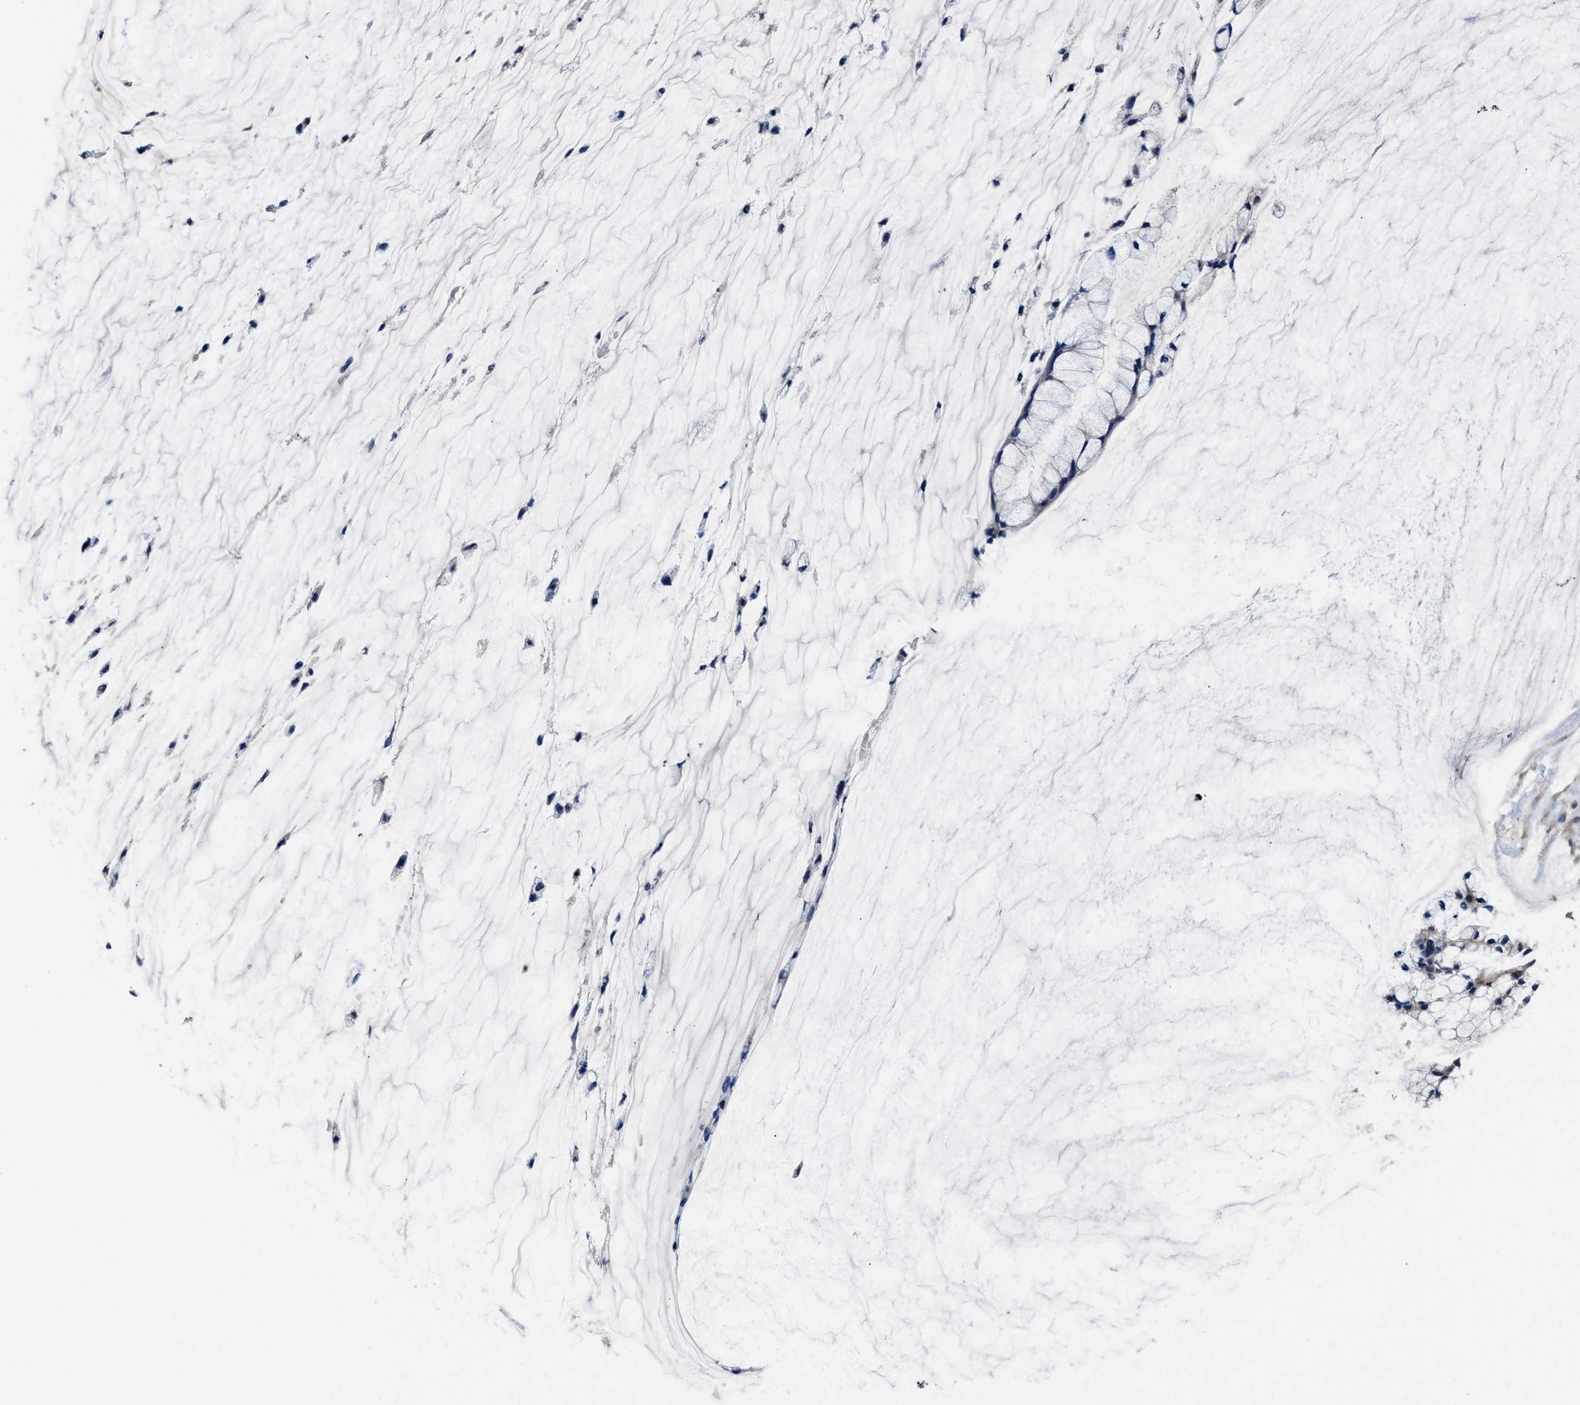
{"staining": {"intensity": "weak", "quantity": "25%-75%", "location": "cytoplasmic/membranous"}, "tissue": "ovarian cancer", "cell_type": "Tumor cells", "image_type": "cancer", "snomed": [{"axis": "morphology", "description": "Cystadenocarcinoma, mucinous, NOS"}, {"axis": "topography", "description": "Ovary"}], "caption": "Human ovarian cancer (mucinous cystadenocarcinoma) stained with a protein marker demonstrates weak staining in tumor cells.", "gene": "ACLY", "patient": {"sex": "female", "age": 39}}